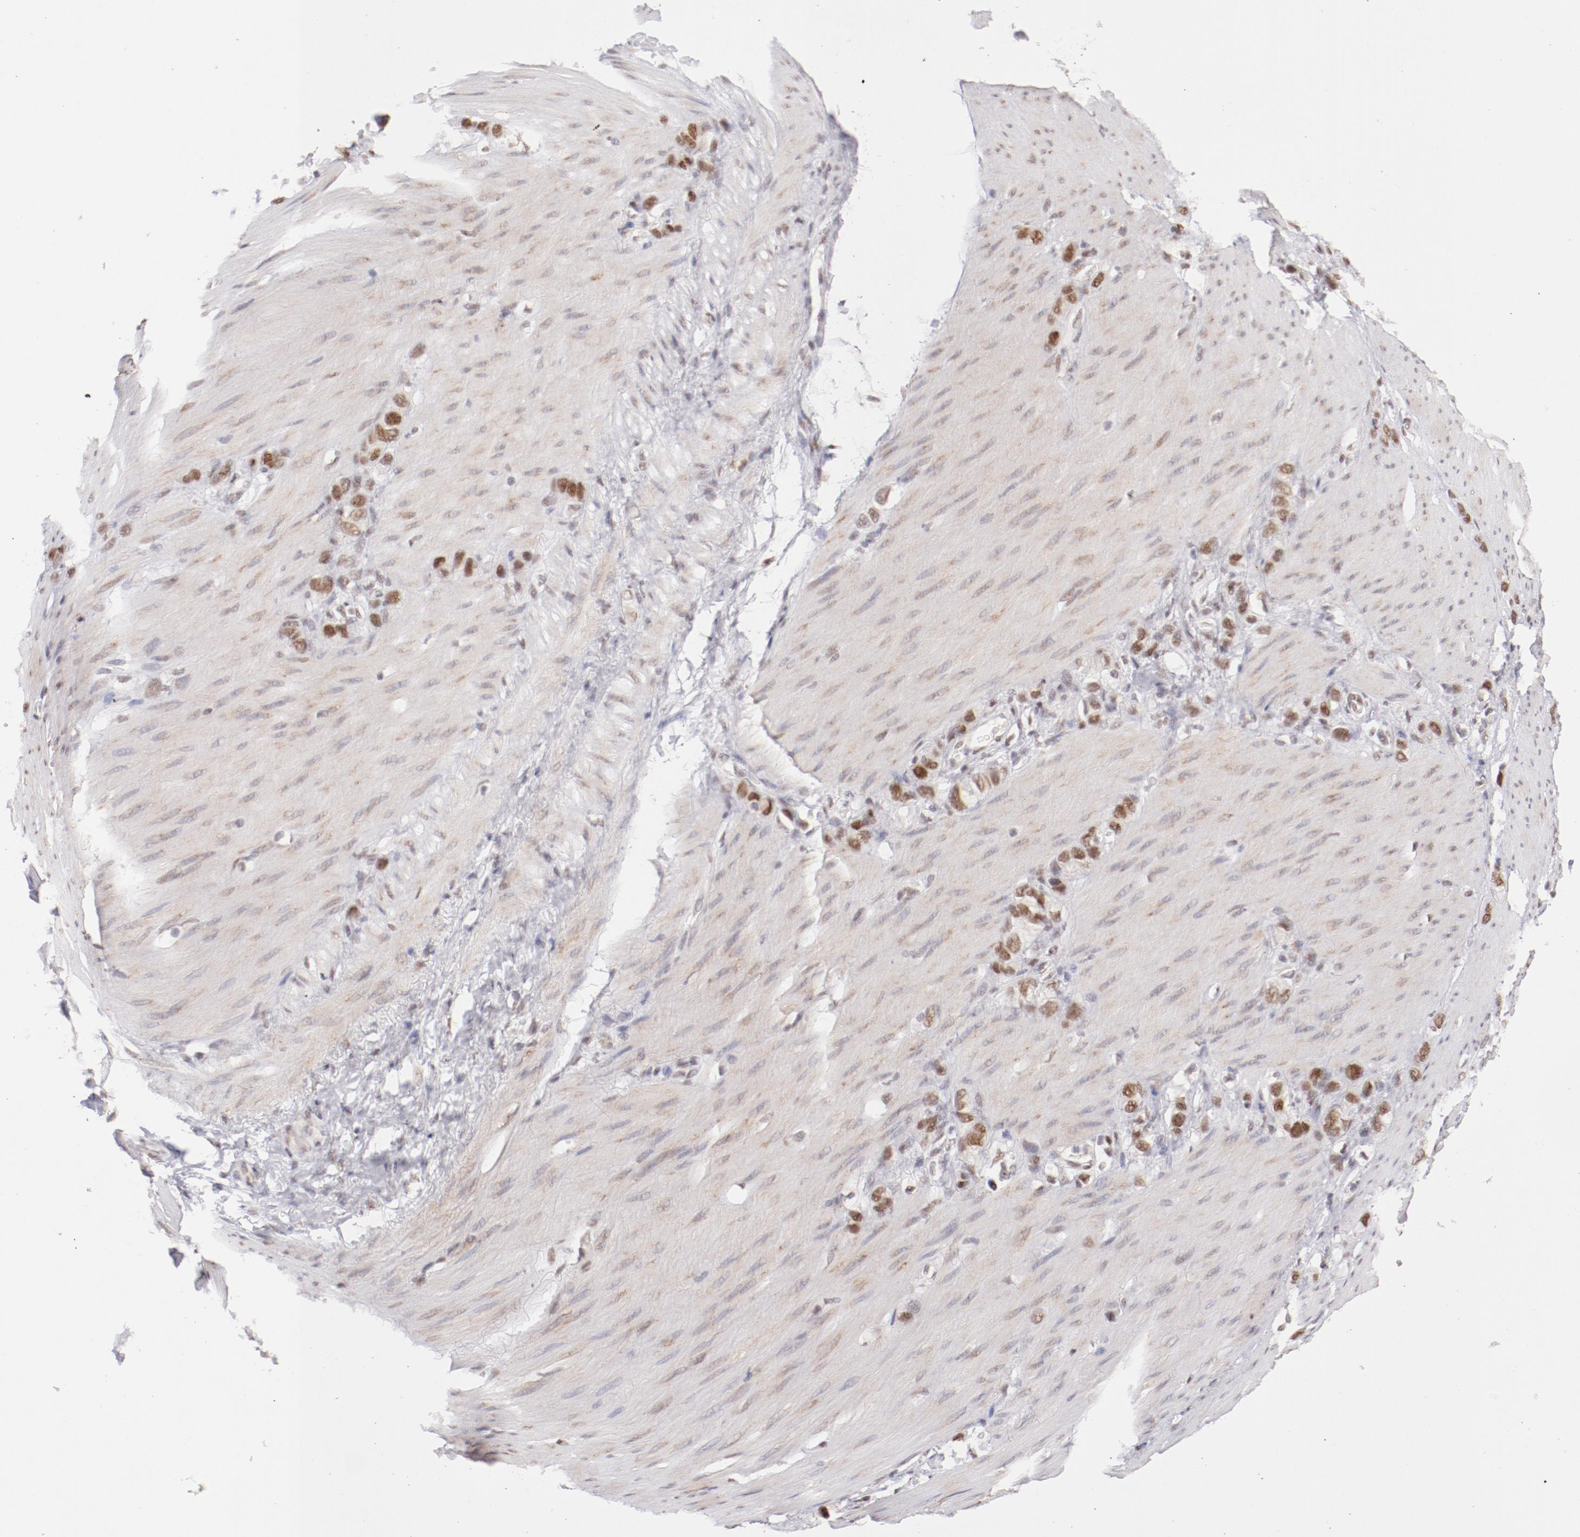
{"staining": {"intensity": "moderate", "quantity": ">75%", "location": "nuclear"}, "tissue": "stomach cancer", "cell_type": "Tumor cells", "image_type": "cancer", "snomed": [{"axis": "morphology", "description": "Normal tissue, NOS"}, {"axis": "morphology", "description": "Adenocarcinoma, NOS"}, {"axis": "morphology", "description": "Adenocarcinoma, High grade"}, {"axis": "topography", "description": "Stomach, upper"}, {"axis": "topography", "description": "Stomach"}], "caption": "A histopathology image showing moderate nuclear expression in approximately >75% of tumor cells in stomach cancer, as visualized by brown immunohistochemical staining.", "gene": "TFAP4", "patient": {"sex": "female", "age": 65}}